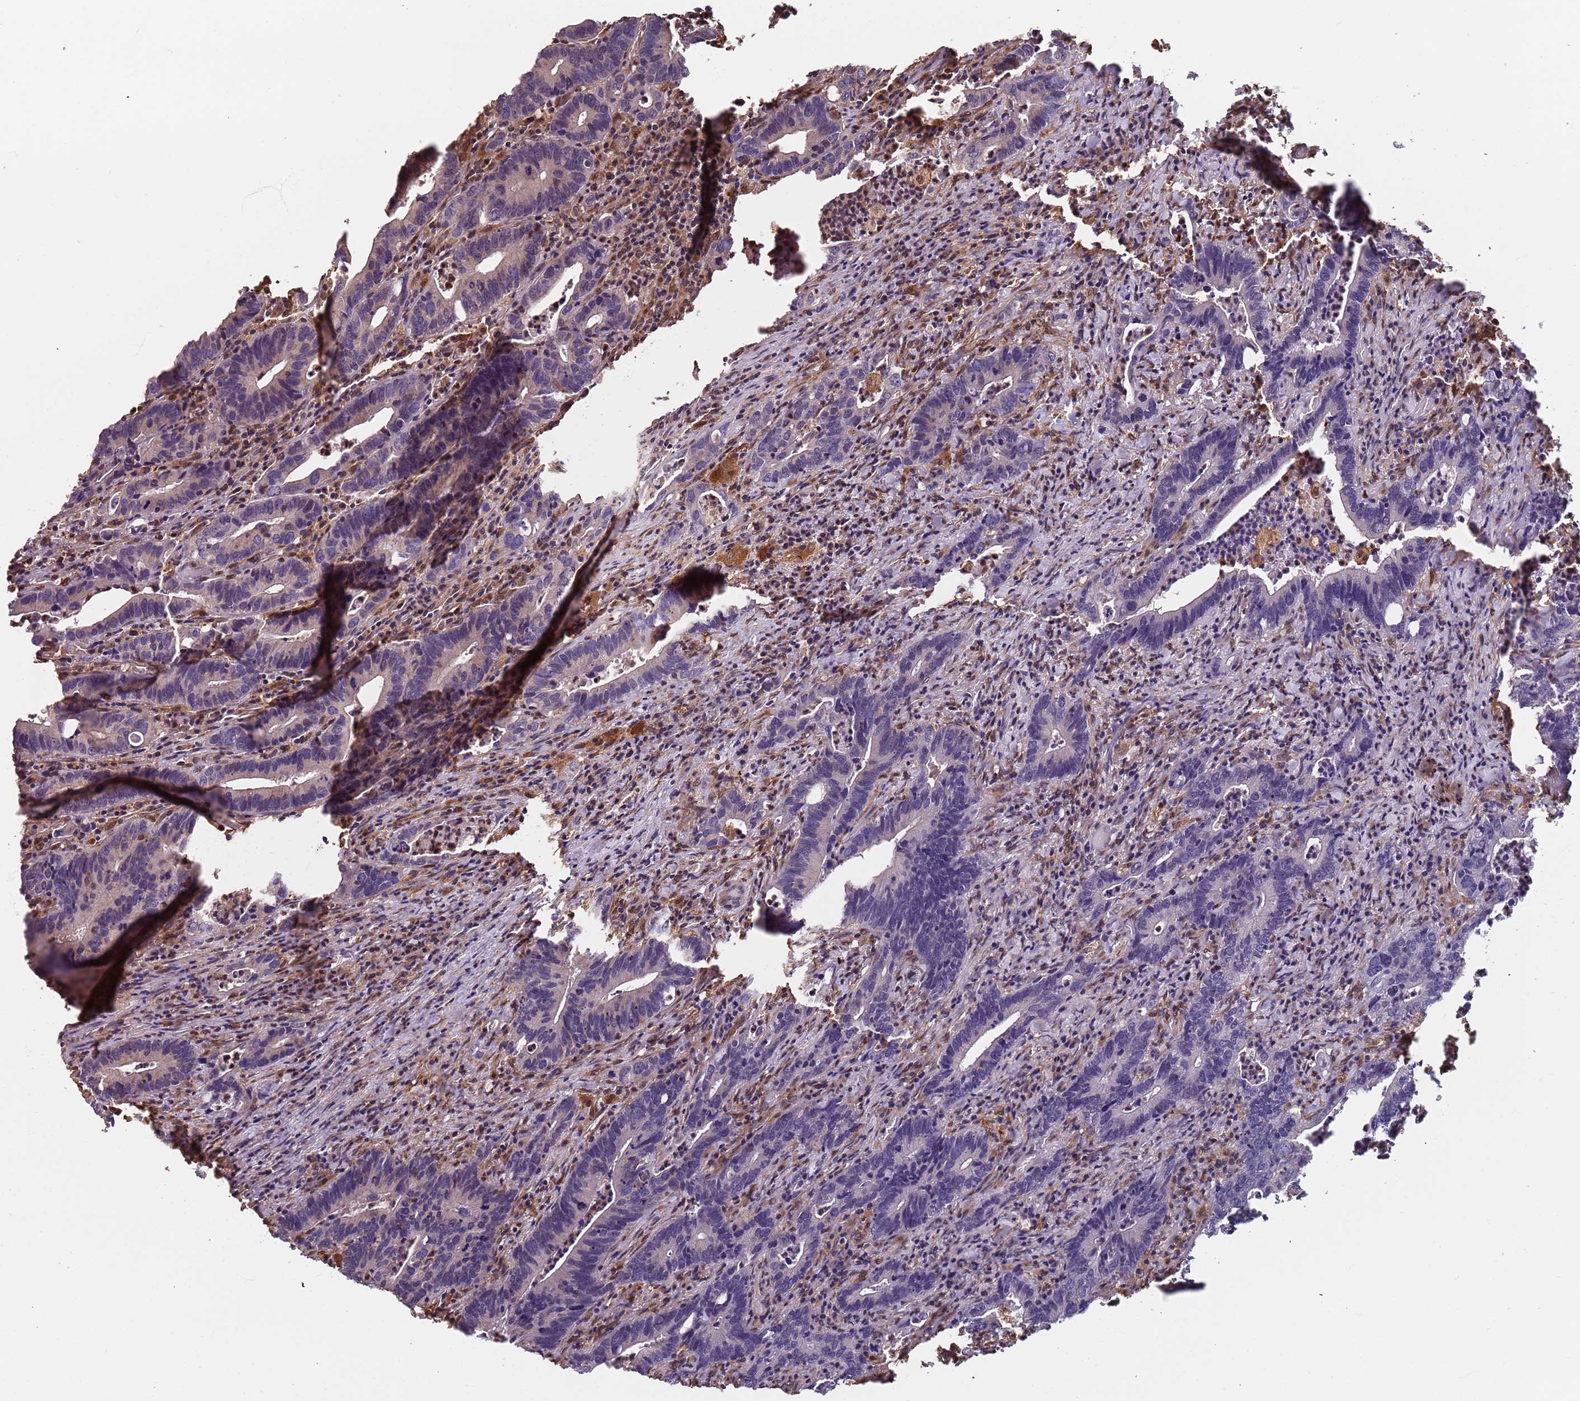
{"staining": {"intensity": "negative", "quantity": "none", "location": "none"}, "tissue": "colorectal cancer", "cell_type": "Tumor cells", "image_type": "cancer", "snomed": [{"axis": "morphology", "description": "Adenocarcinoma, NOS"}, {"axis": "topography", "description": "Colon"}], "caption": "Colorectal adenocarcinoma stained for a protein using immunohistochemistry demonstrates no positivity tumor cells.", "gene": "SDCCAG8", "patient": {"sex": "female", "age": 75}}